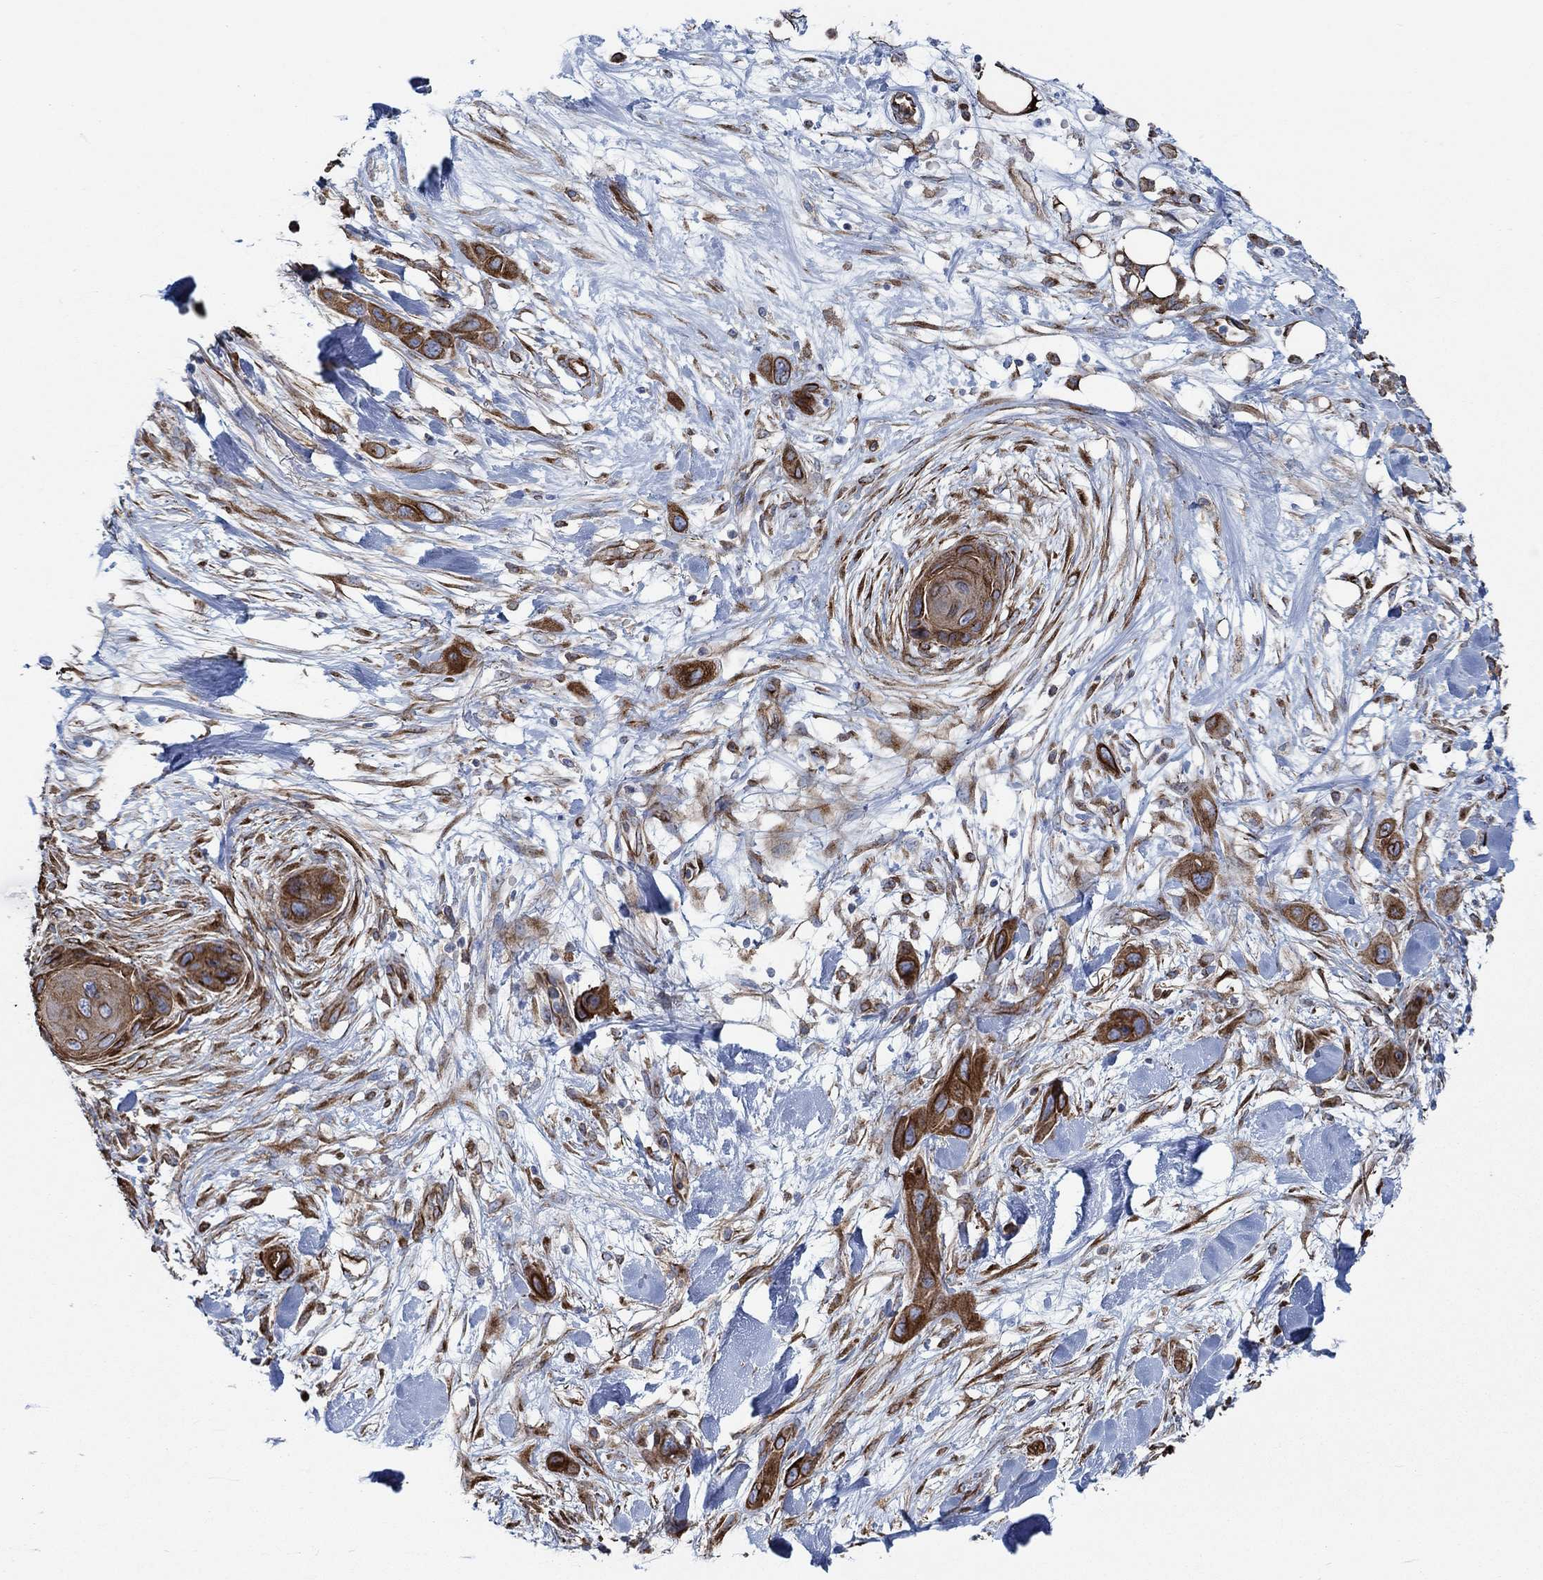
{"staining": {"intensity": "strong", "quantity": ">75%", "location": "cytoplasmic/membranous"}, "tissue": "skin cancer", "cell_type": "Tumor cells", "image_type": "cancer", "snomed": [{"axis": "morphology", "description": "Squamous cell carcinoma, NOS"}, {"axis": "topography", "description": "Skin"}], "caption": "A high-resolution photomicrograph shows immunohistochemistry staining of skin cancer, which reveals strong cytoplasmic/membranous expression in about >75% of tumor cells.", "gene": "STC2", "patient": {"sex": "male", "age": 79}}